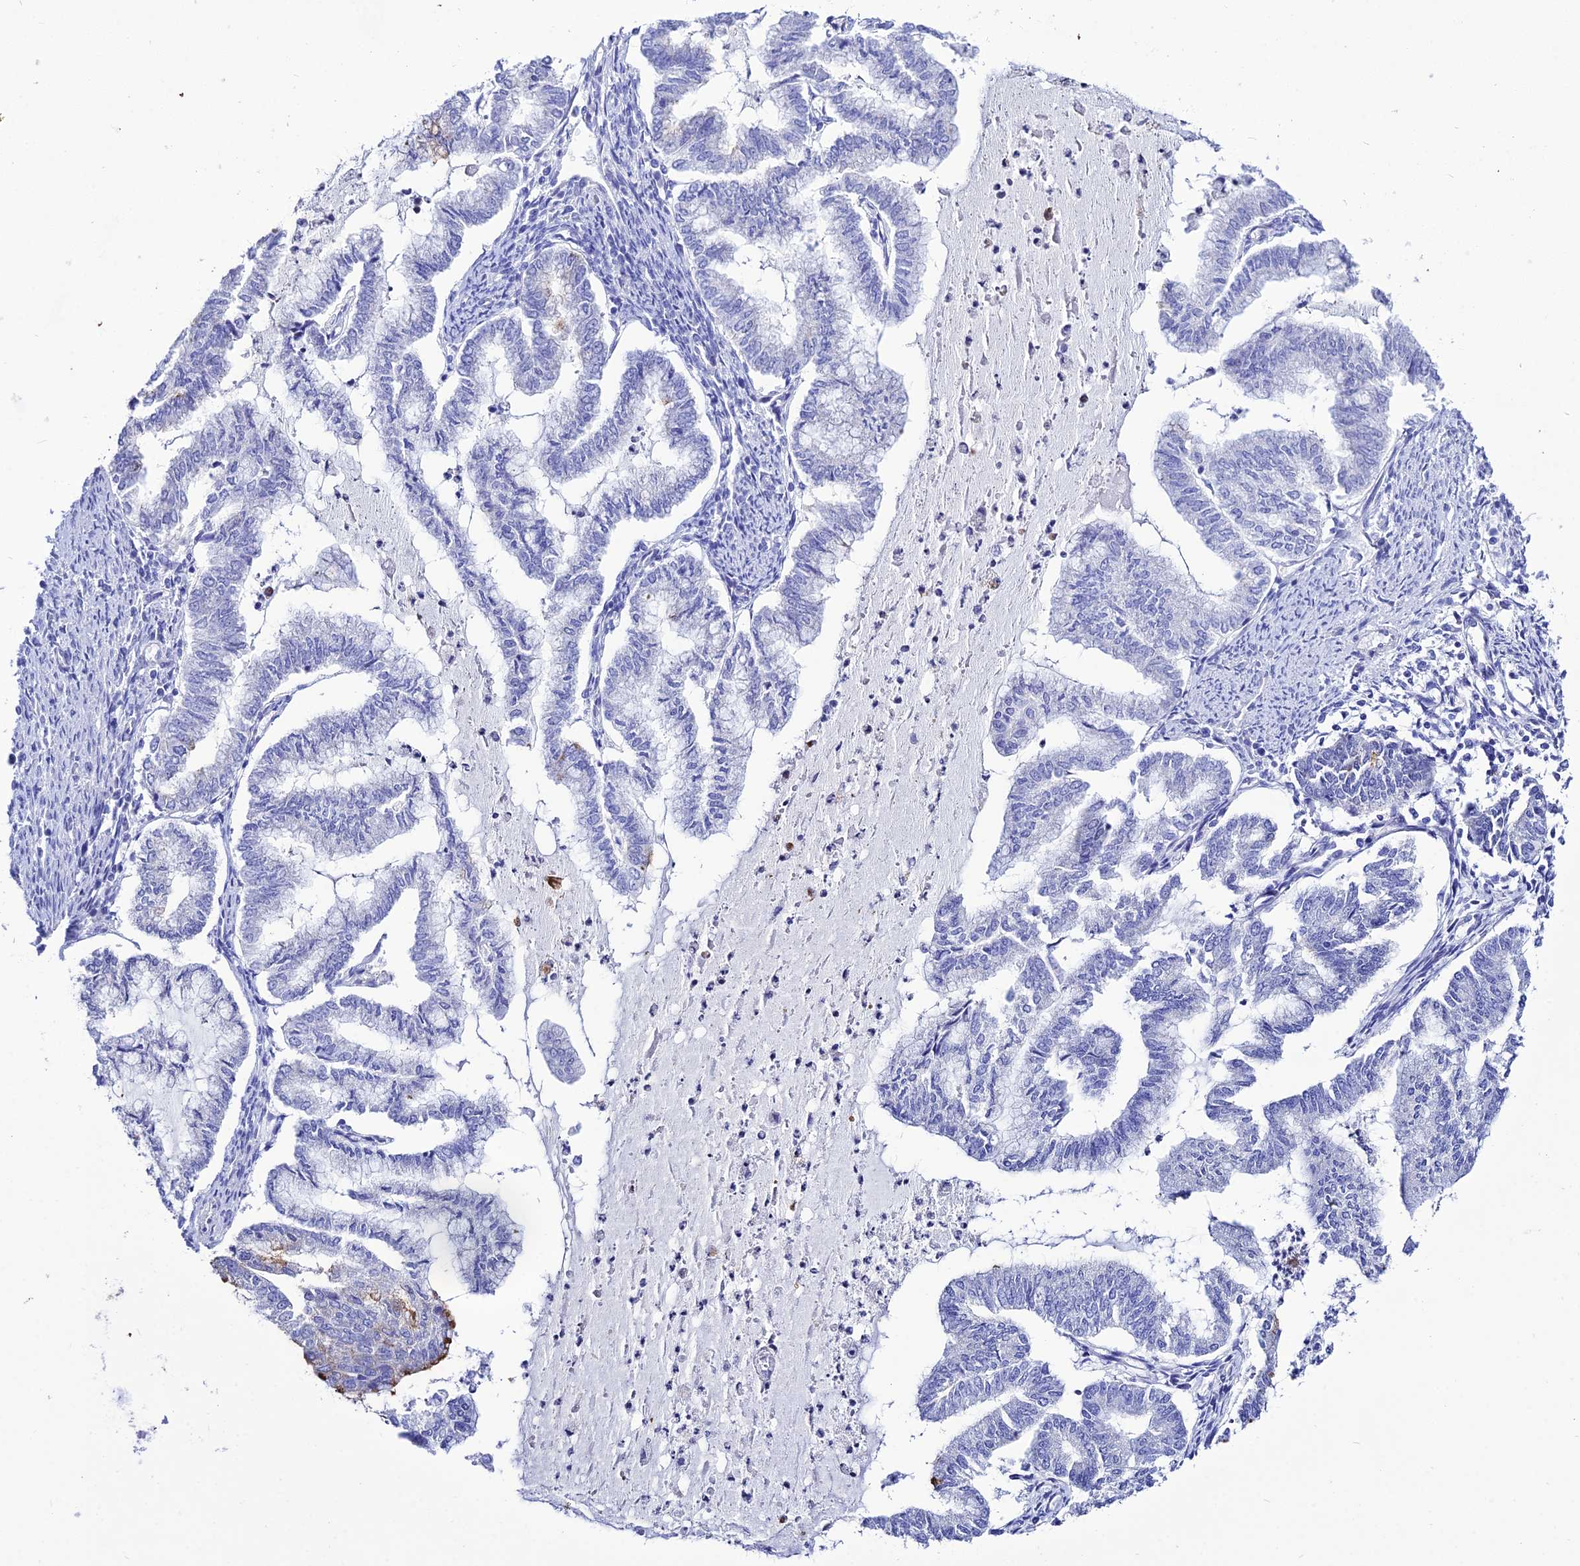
{"staining": {"intensity": "negative", "quantity": "none", "location": "none"}, "tissue": "endometrial cancer", "cell_type": "Tumor cells", "image_type": "cancer", "snomed": [{"axis": "morphology", "description": "Adenocarcinoma, NOS"}, {"axis": "topography", "description": "Endometrium"}], "caption": "Immunohistochemistry (IHC) of human endometrial cancer (adenocarcinoma) shows no staining in tumor cells.", "gene": "DEFB107A", "patient": {"sex": "female", "age": 79}}